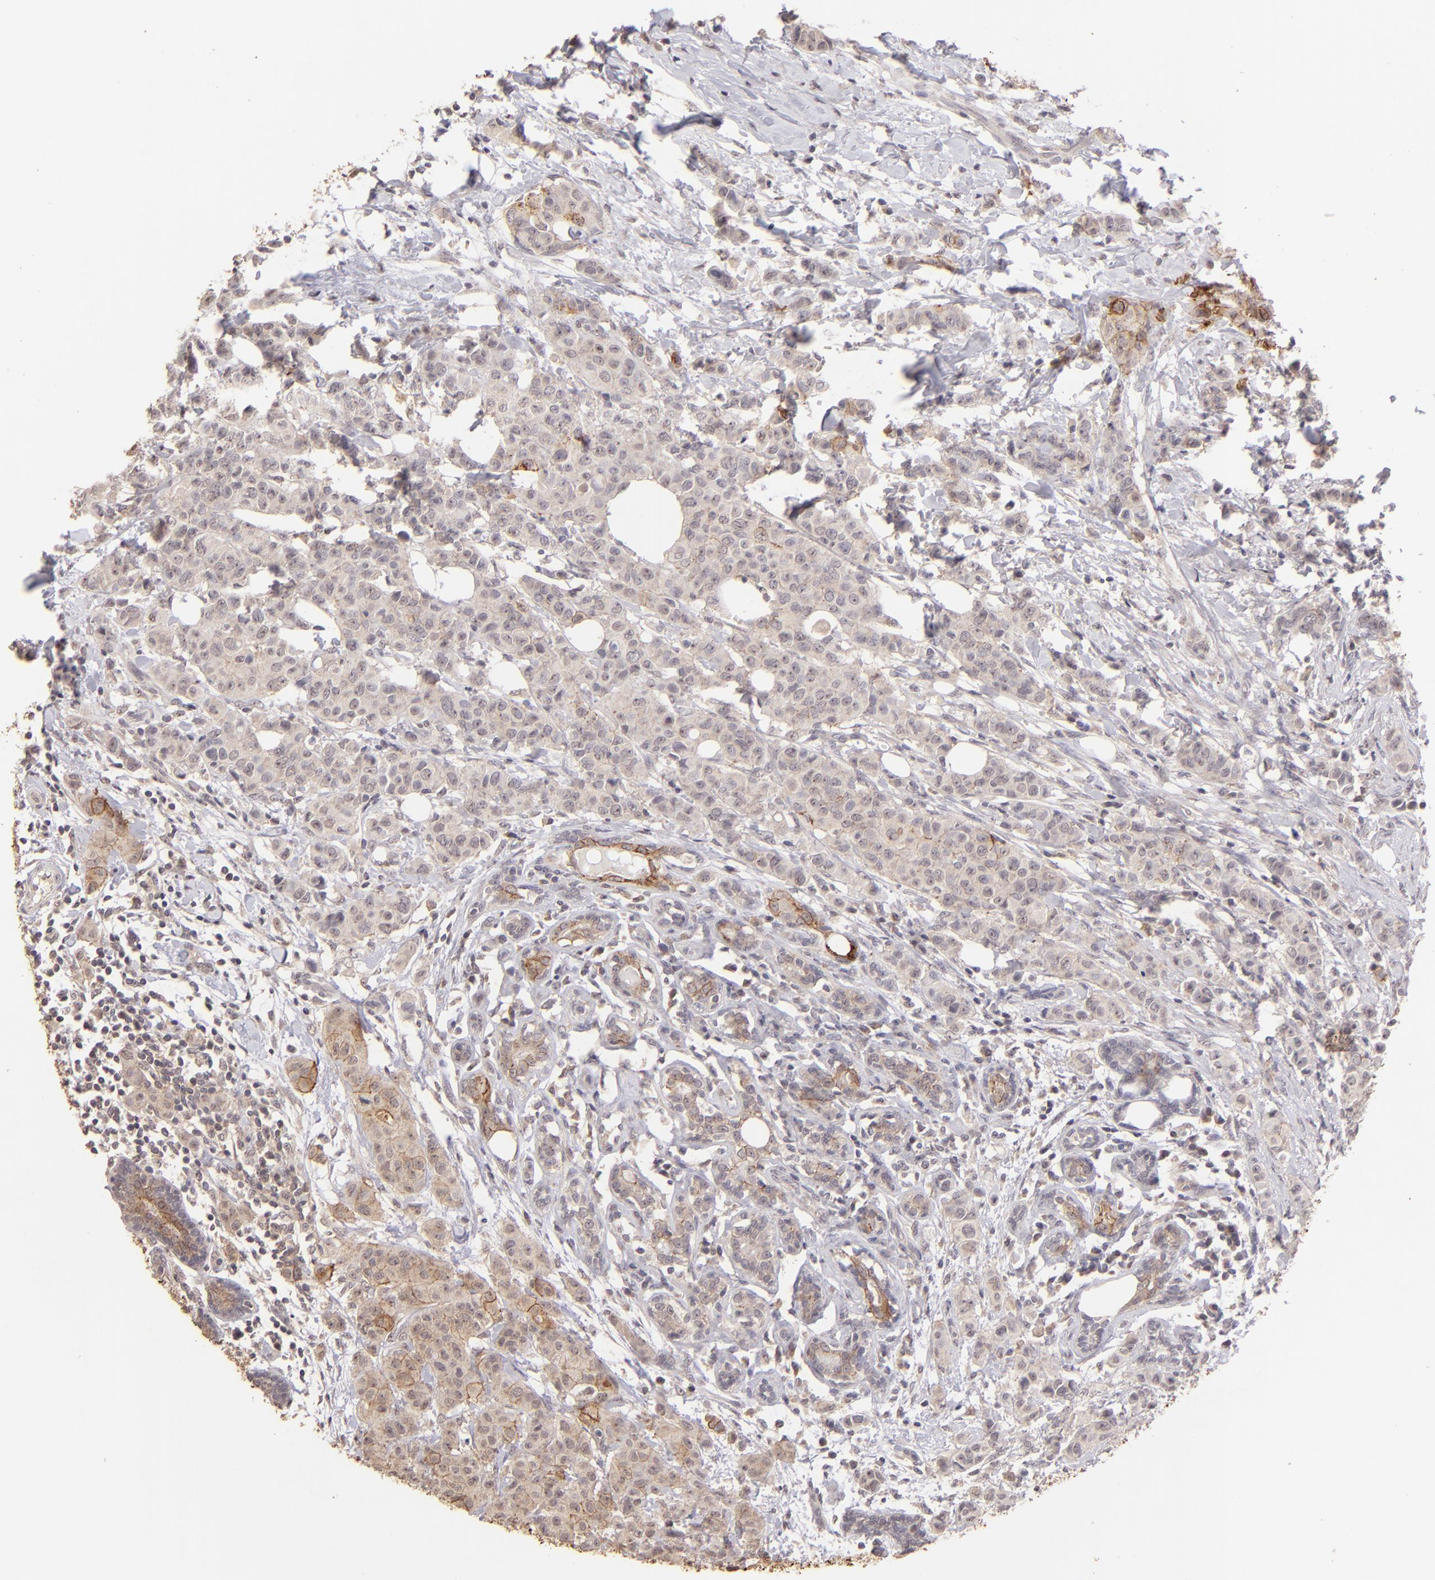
{"staining": {"intensity": "moderate", "quantity": ">75%", "location": "cytoplasmic/membranous"}, "tissue": "breast cancer", "cell_type": "Tumor cells", "image_type": "cancer", "snomed": [{"axis": "morphology", "description": "Duct carcinoma"}, {"axis": "topography", "description": "Breast"}], "caption": "Protein staining exhibits moderate cytoplasmic/membranous expression in approximately >75% of tumor cells in breast infiltrating ductal carcinoma.", "gene": "CLDN1", "patient": {"sex": "female", "age": 40}}